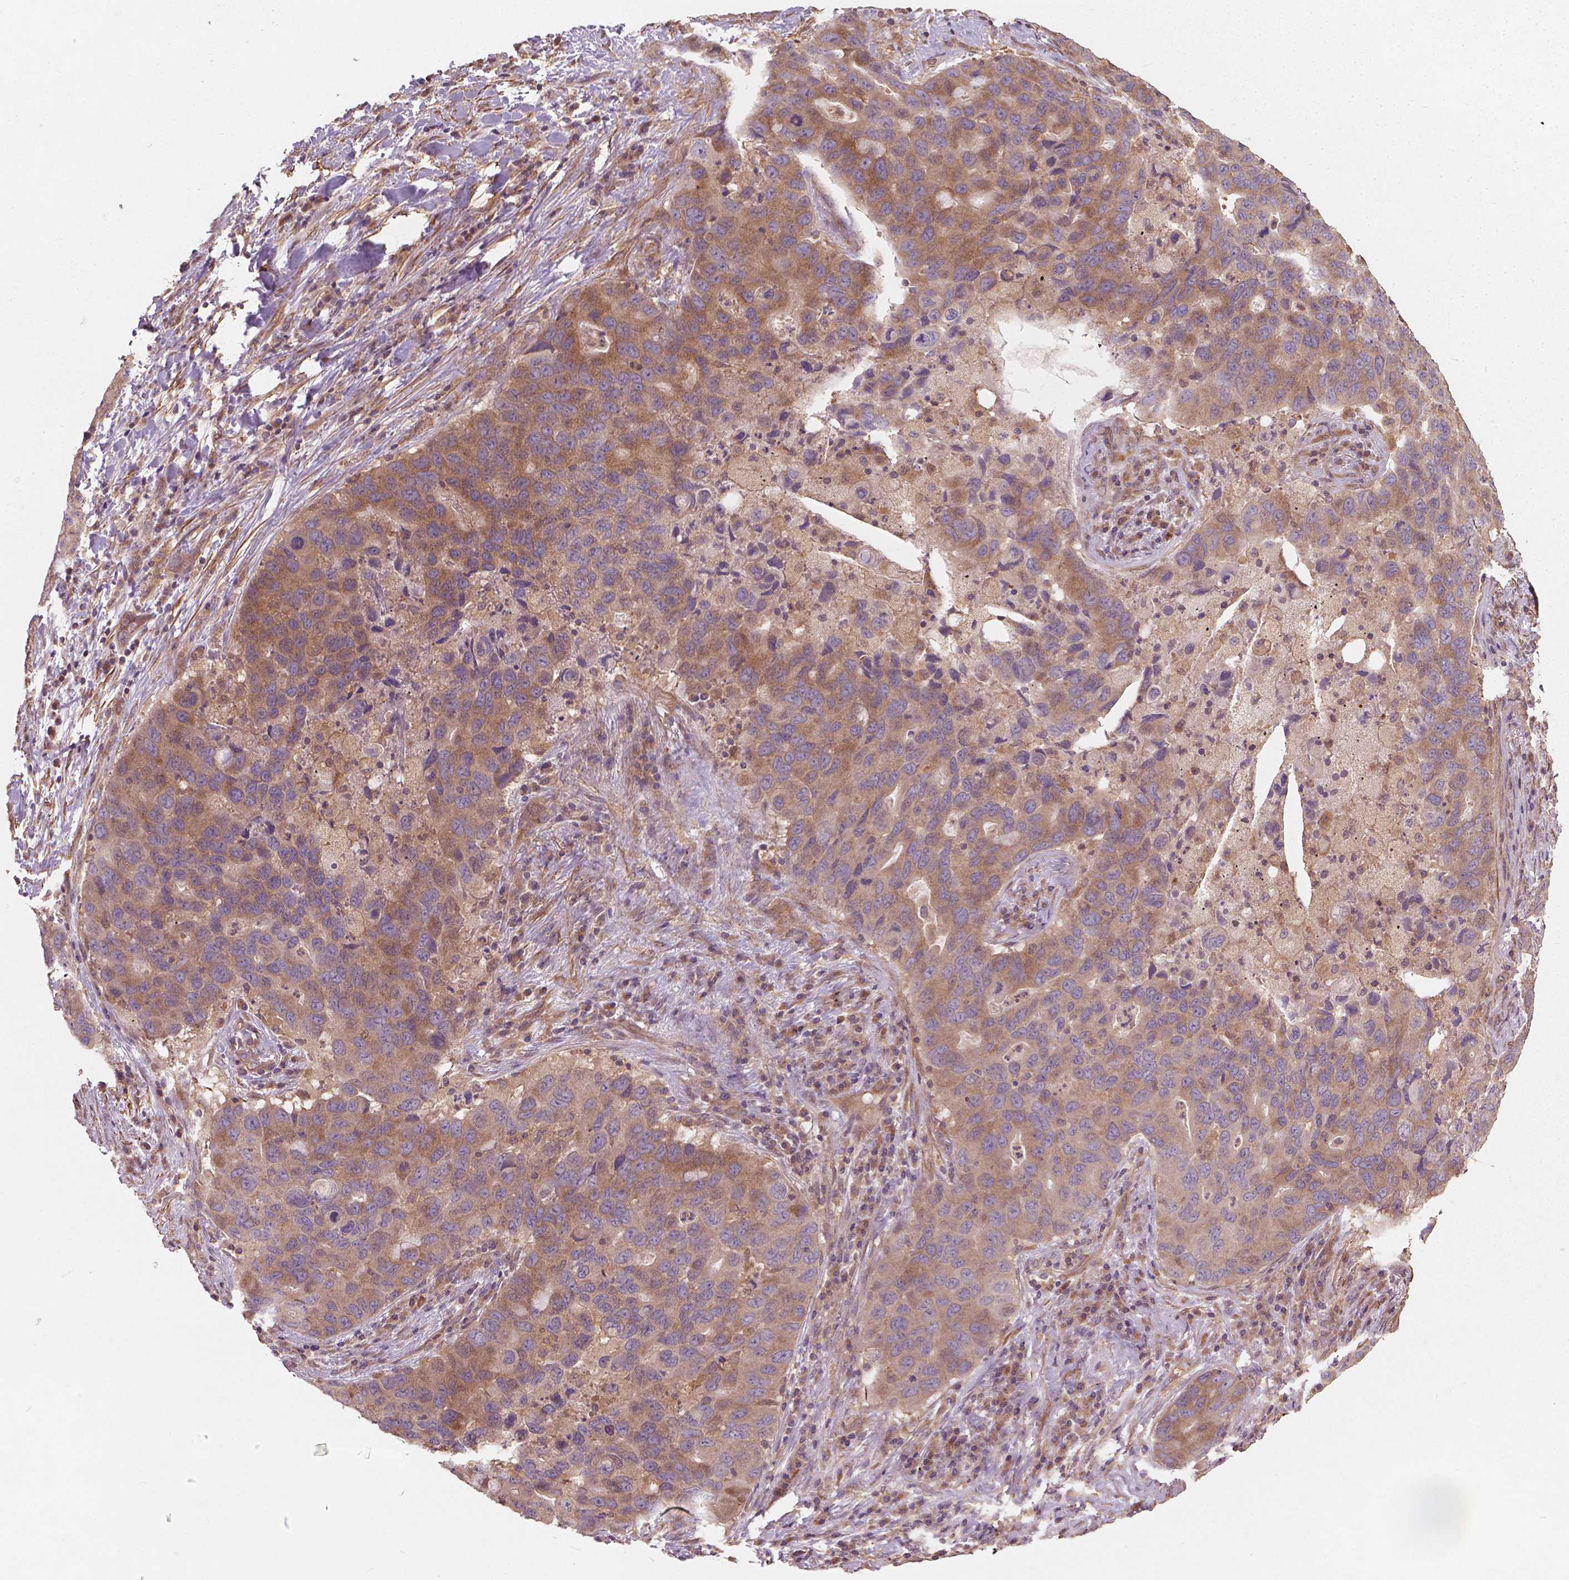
{"staining": {"intensity": "moderate", "quantity": ">75%", "location": "cytoplasmic/membranous"}, "tissue": "lung cancer", "cell_type": "Tumor cells", "image_type": "cancer", "snomed": [{"axis": "morphology", "description": "Adenocarcinoma, NOS"}, {"axis": "morphology", "description": "Adenocarcinoma, metastatic, NOS"}, {"axis": "topography", "description": "Lymph node"}, {"axis": "topography", "description": "Lung"}], "caption": "Immunohistochemistry (IHC) staining of lung cancer, which exhibits medium levels of moderate cytoplasmic/membranous staining in about >75% of tumor cells indicating moderate cytoplasmic/membranous protein positivity. The staining was performed using DAB (brown) for protein detection and nuclei were counterstained in hematoxylin (blue).", "gene": "CYFIP2", "patient": {"sex": "female", "age": 54}}